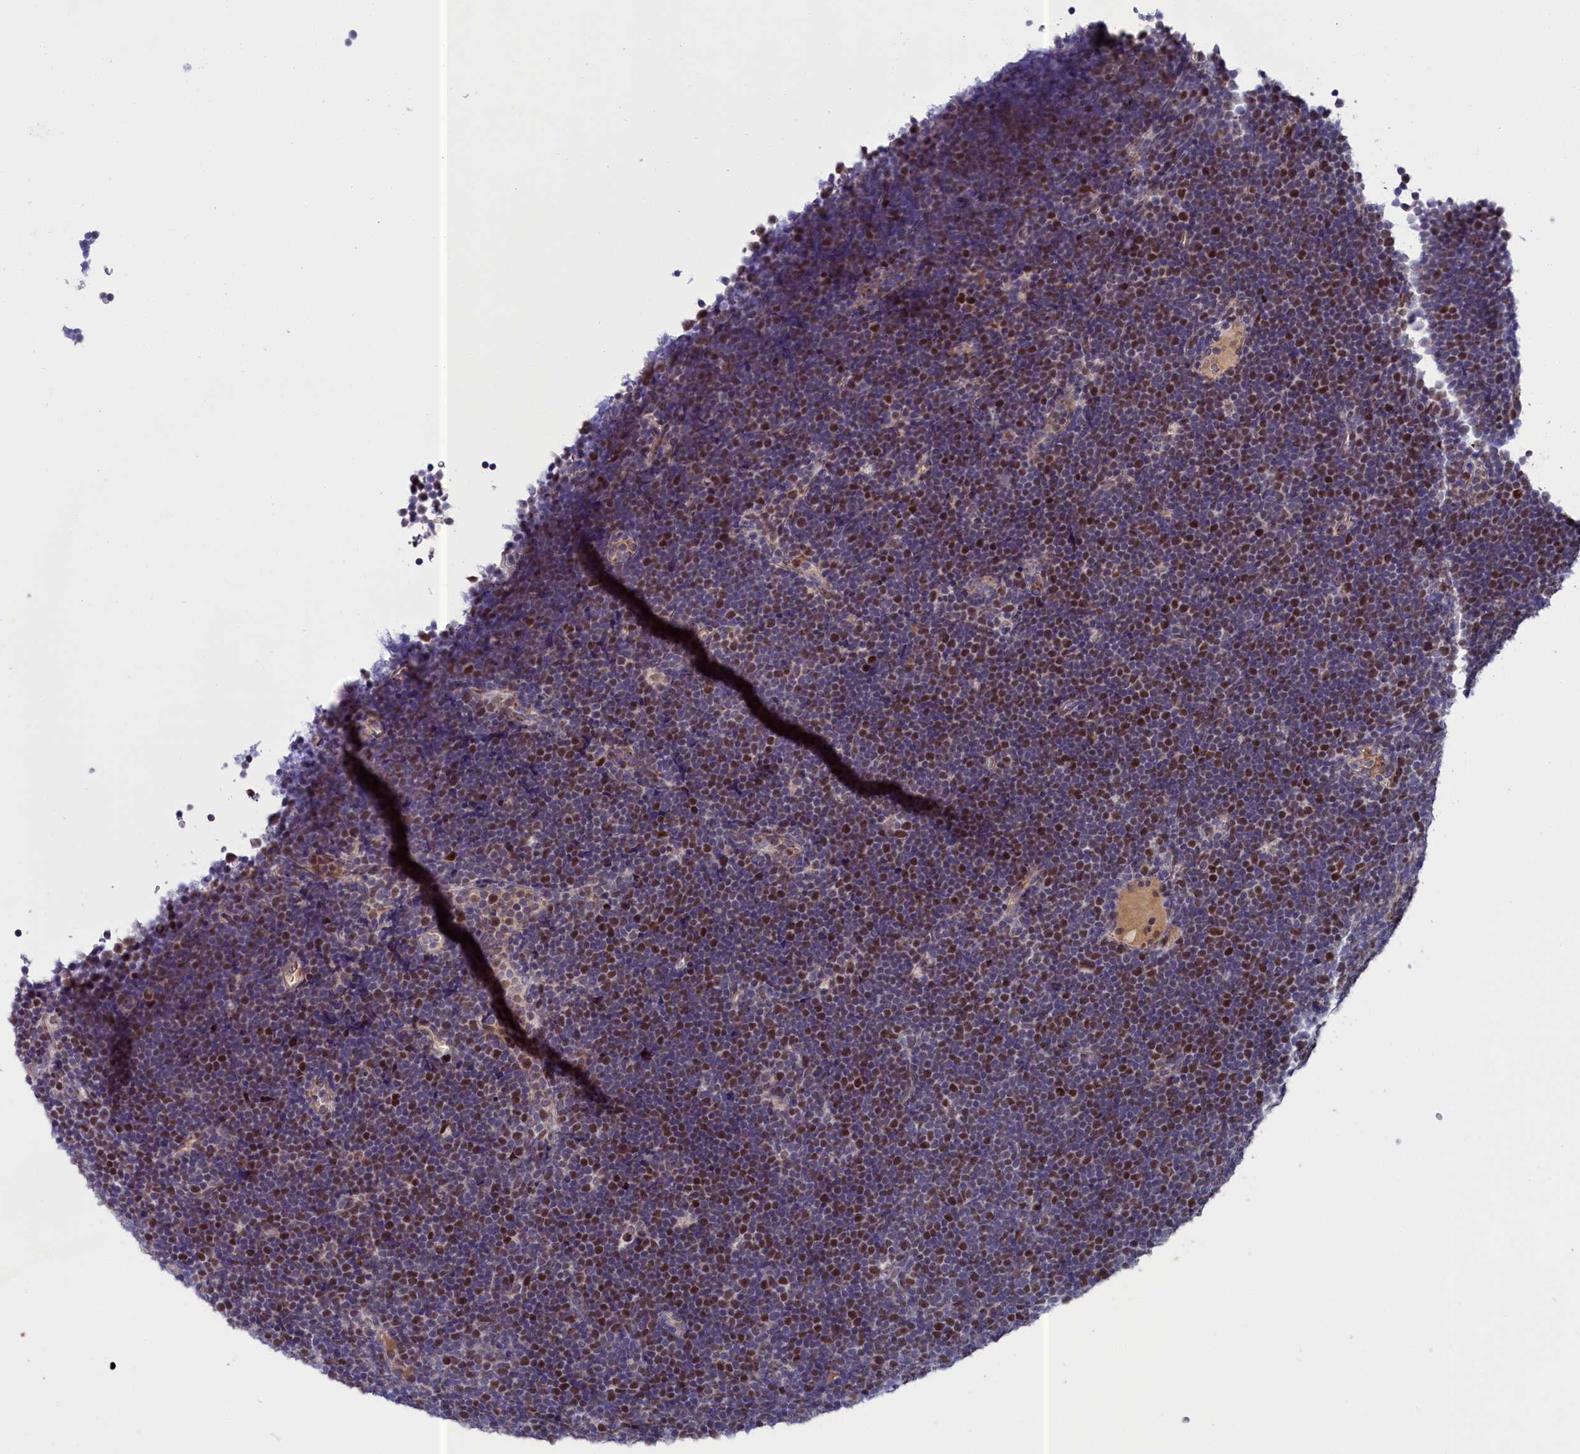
{"staining": {"intensity": "moderate", "quantity": "25%-75%", "location": "nuclear"}, "tissue": "lymphoma", "cell_type": "Tumor cells", "image_type": "cancer", "snomed": [{"axis": "morphology", "description": "Malignant lymphoma, non-Hodgkin's type, High grade"}, {"axis": "topography", "description": "Lymph node"}], "caption": "A medium amount of moderate nuclear positivity is identified in approximately 25%-75% of tumor cells in lymphoma tissue. (DAB IHC, brown staining for protein, blue staining for nuclei).", "gene": "LIG1", "patient": {"sex": "male", "age": 13}}